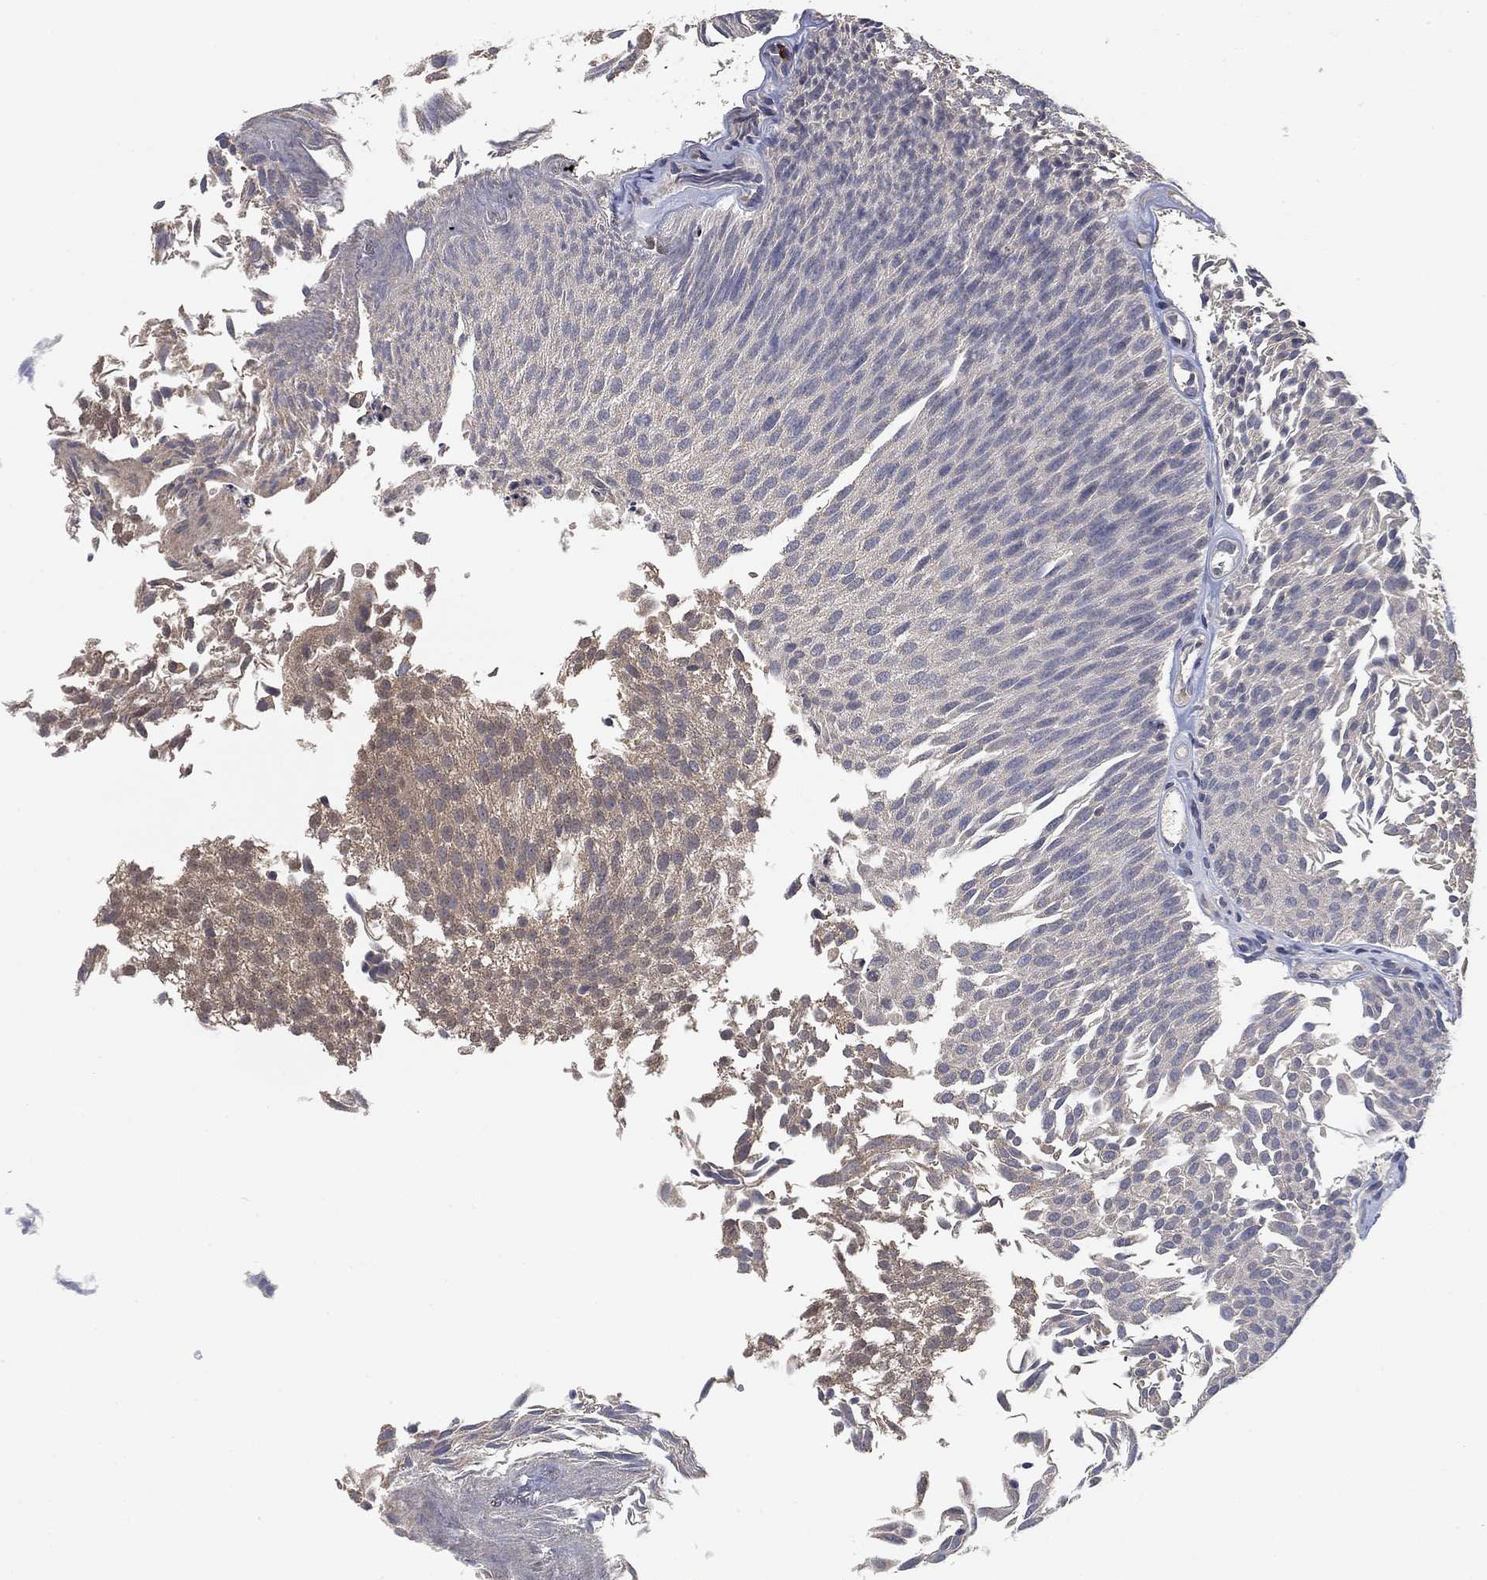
{"staining": {"intensity": "negative", "quantity": "none", "location": "none"}, "tissue": "urothelial cancer", "cell_type": "Tumor cells", "image_type": "cancer", "snomed": [{"axis": "morphology", "description": "Urothelial carcinoma, Low grade"}, {"axis": "topography", "description": "Urinary bladder"}], "caption": "Human urothelial carcinoma (low-grade) stained for a protein using immunohistochemistry shows no positivity in tumor cells.", "gene": "CCDC43", "patient": {"sex": "male", "age": 52}}